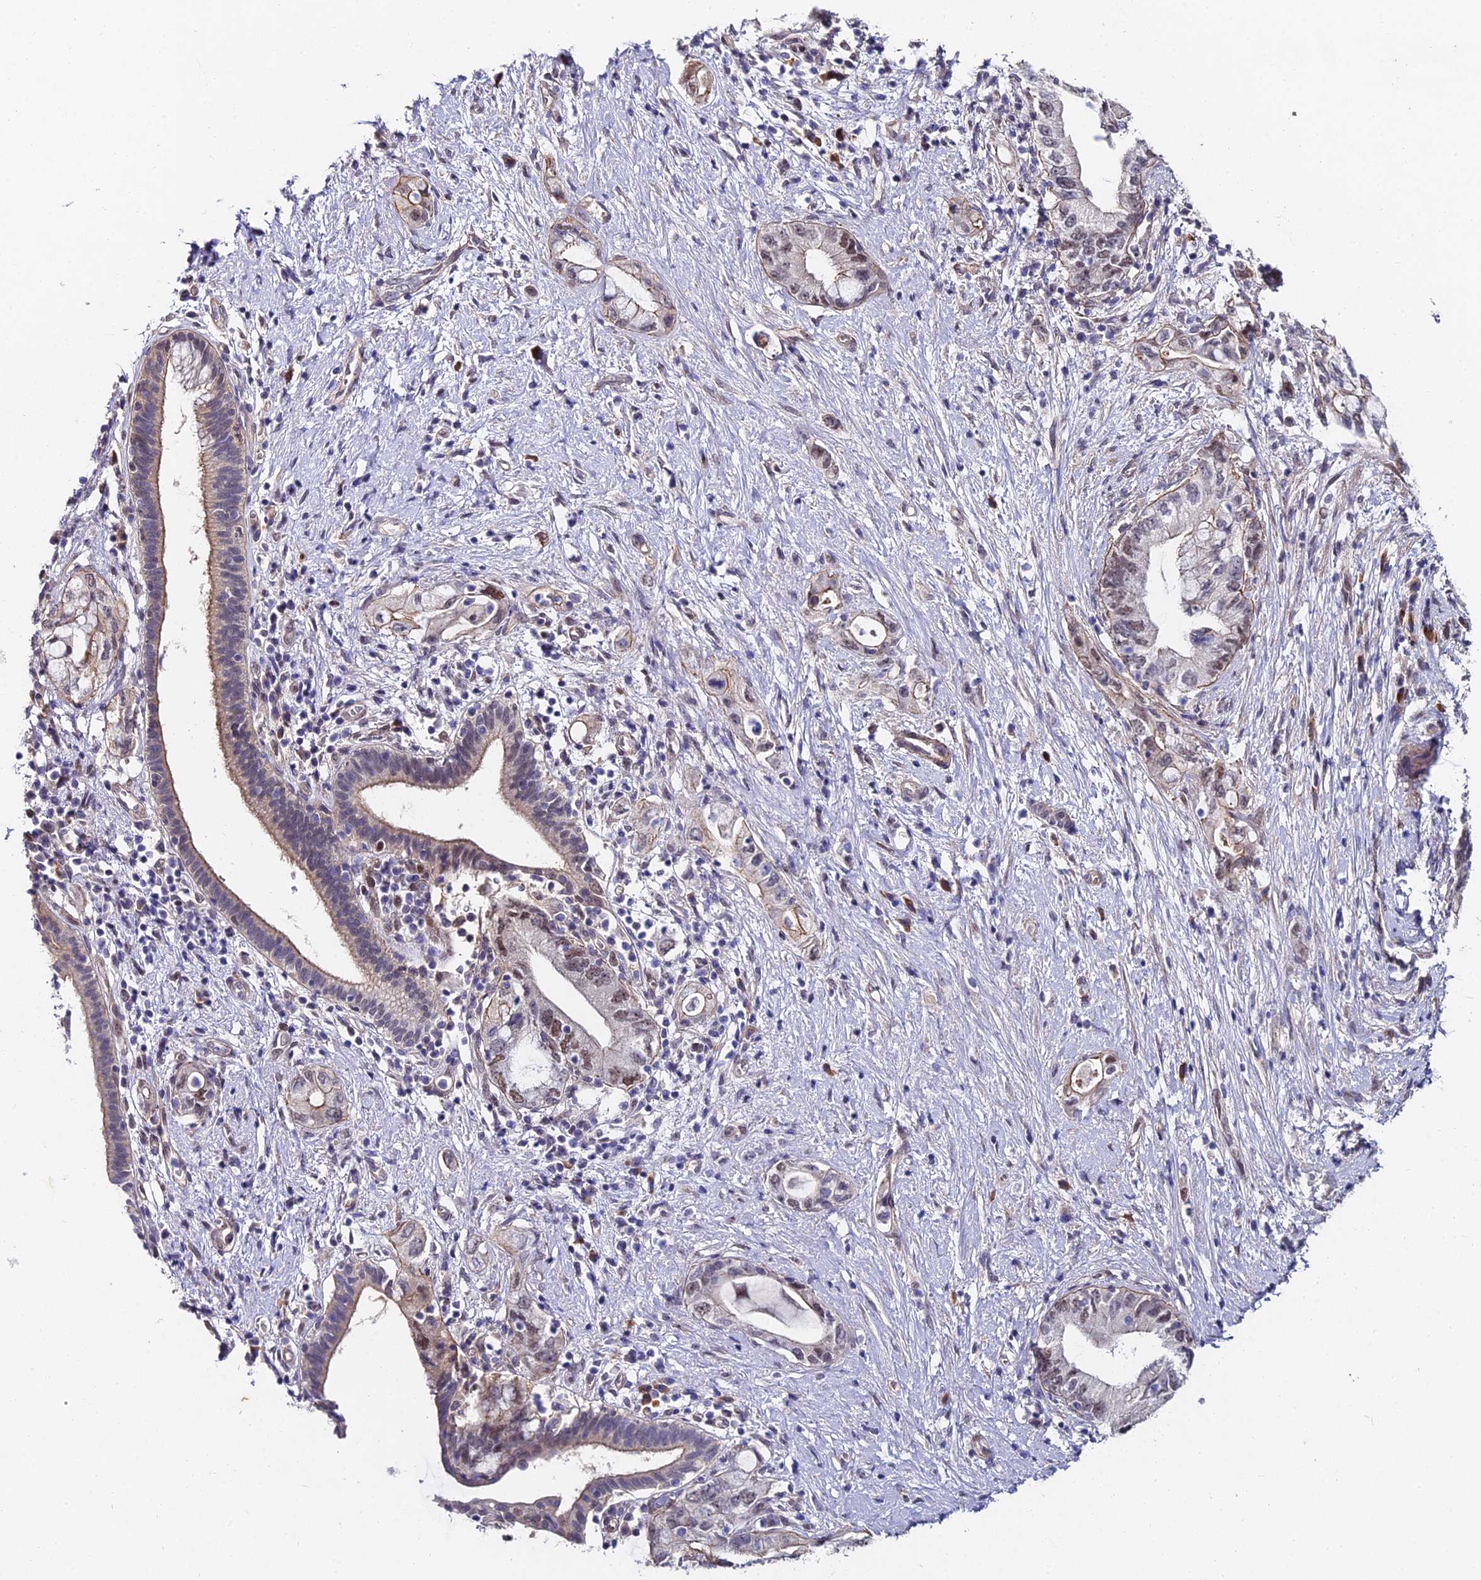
{"staining": {"intensity": "weak", "quantity": "<25%", "location": "cytoplasmic/membranous,nuclear"}, "tissue": "pancreatic cancer", "cell_type": "Tumor cells", "image_type": "cancer", "snomed": [{"axis": "morphology", "description": "Adenocarcinoma, NOS"}, {"axis": "topography", "description": "Pancreas"}], "caption": "Micrograph shows no significant protein positivity in tumor cells of pancreatic cancer.", "gene": "TRIM24", "patient": {"sex": "female", "age": 73}}